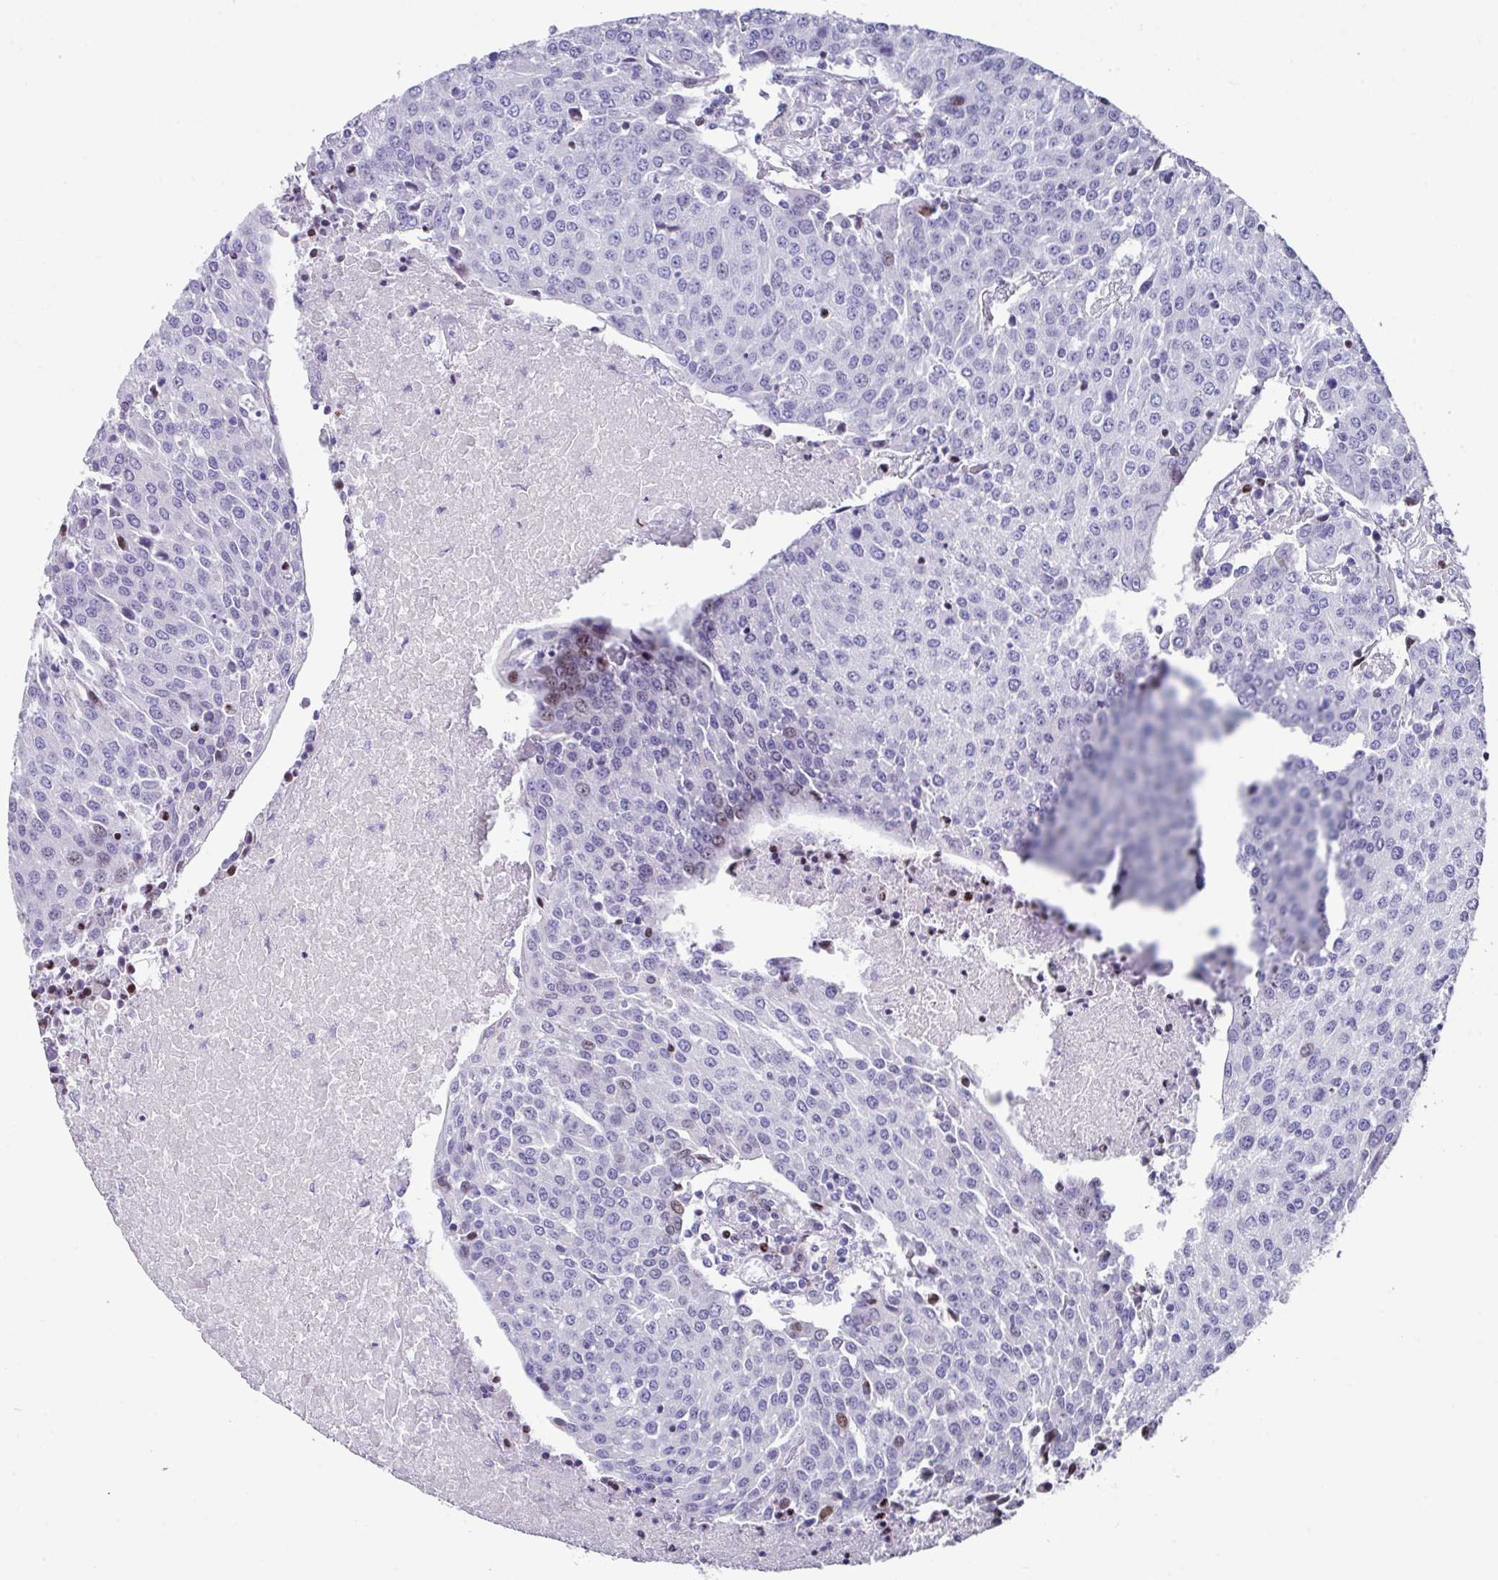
{"staining": {"intensity": "weak", "quantity": "<25%", "location": "nuclear"}, "tissue": "urothelial cancer", "cell_type": "Tumor cells", "image_type": "cancer", "snomed": [{"axis": "morphology", "description": "Urothelial carcinoma, High grade"}, {"axis": "topography", "description": "Urinary bladder"}], "caption": "This is an IHC photomicrograph of human urothelial cancer. There is no staining in tumor cells.", "gene": "TCF3", "patient": {"sex": "female", "age": 85}}